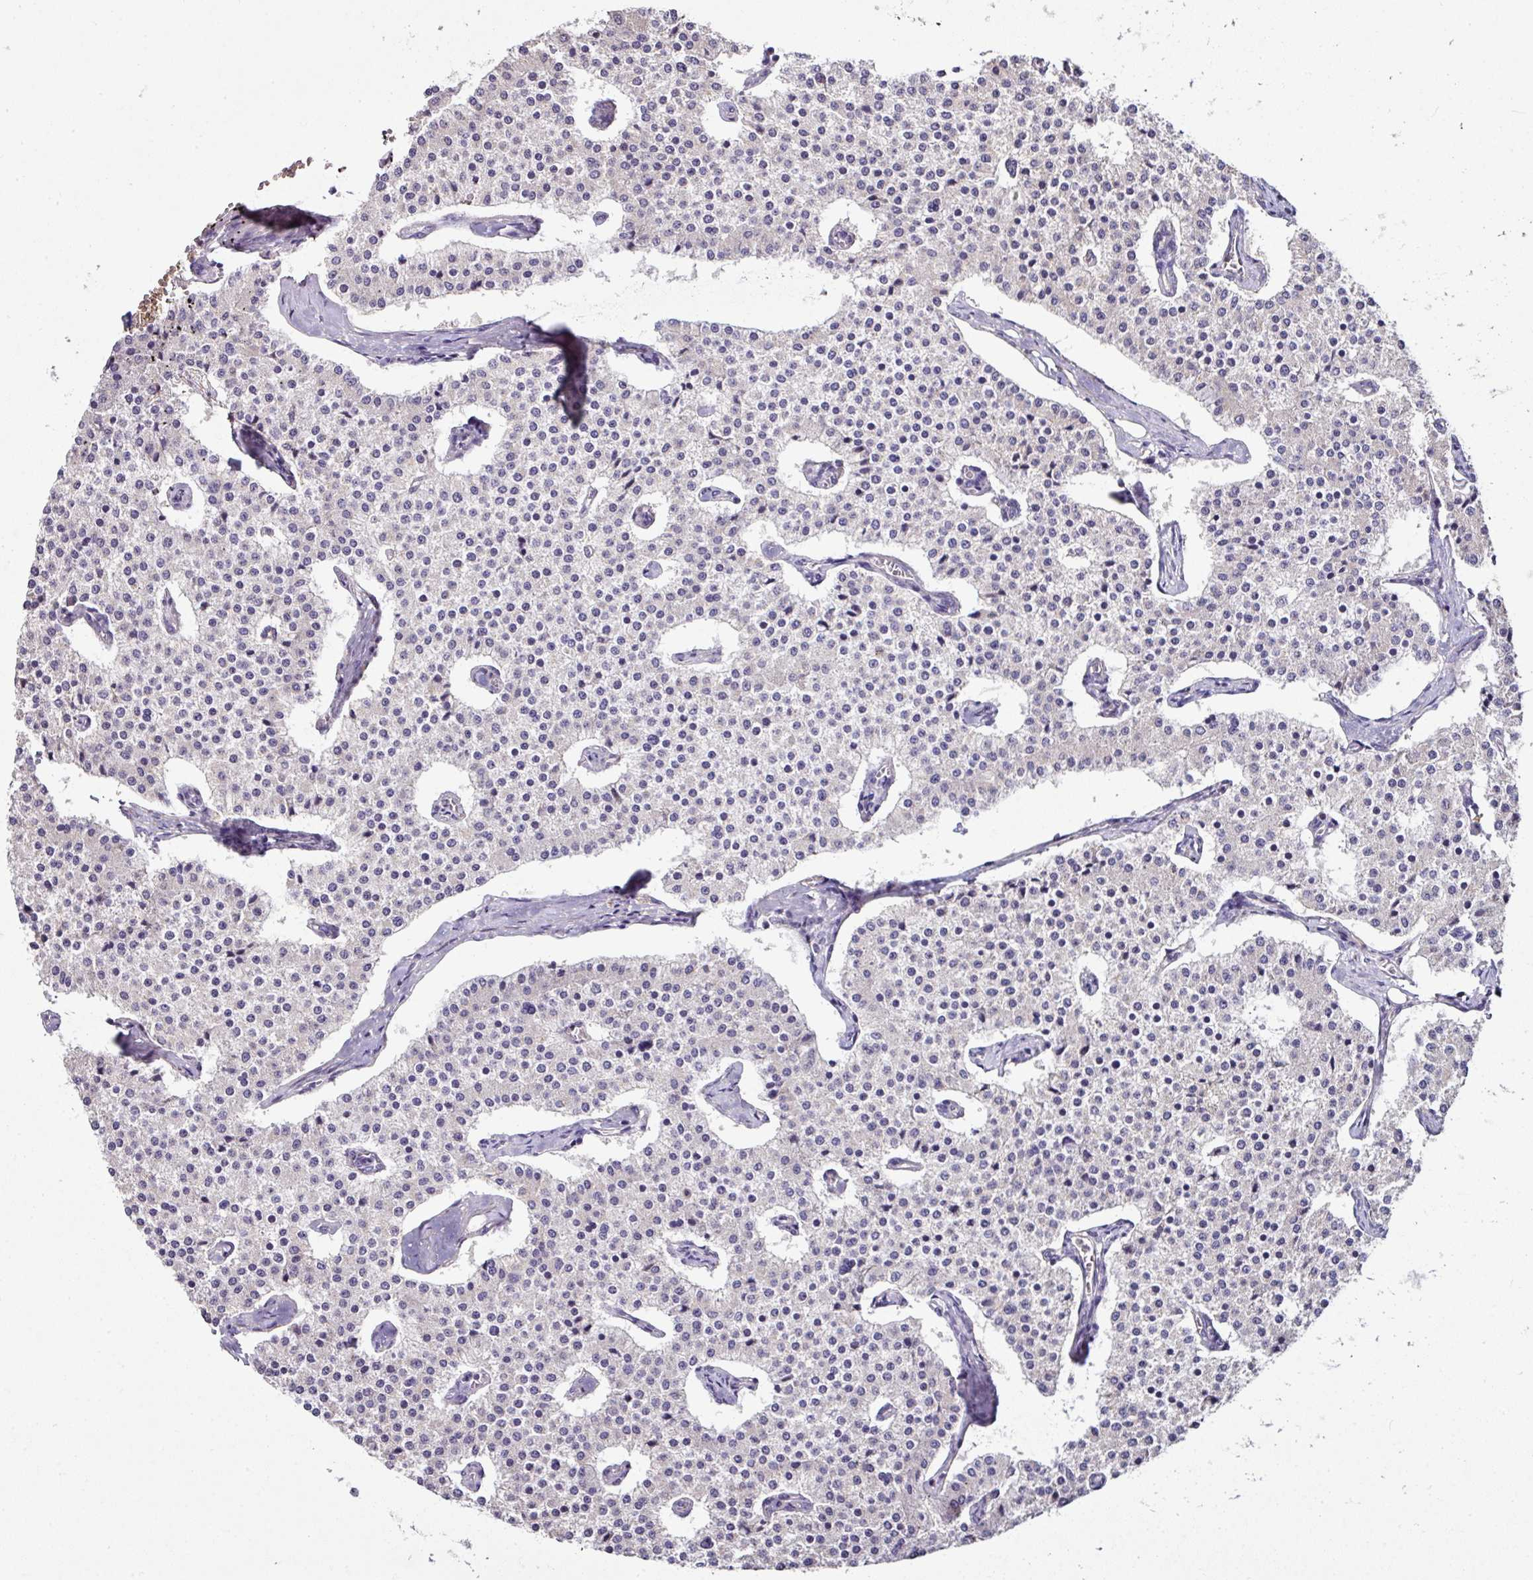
{"staining": {"intensity": "negative", "quantity": "none", "location": "none"}, "tissue": "carcinoid", "cell_type": "Tumor cells", "image_type": "cancer", "snomed": [{"axis": "morphology", "description": "Carcinoid, malignant, NOS"}, {"axis": "topography", "description": "Colon"}], "caption": "DAB (3,3'-diaminobenzidine) immunohistochemical staining of human carcinoid reveals no significant staining in tumor cells. (Stains: DAB immunohistochemistry with hematoxylin counter stain, Microscopy: brightfield microscopy at high magnification).", "gene": "AEBP2", "patient": {"sex": "female", "age": 52}}